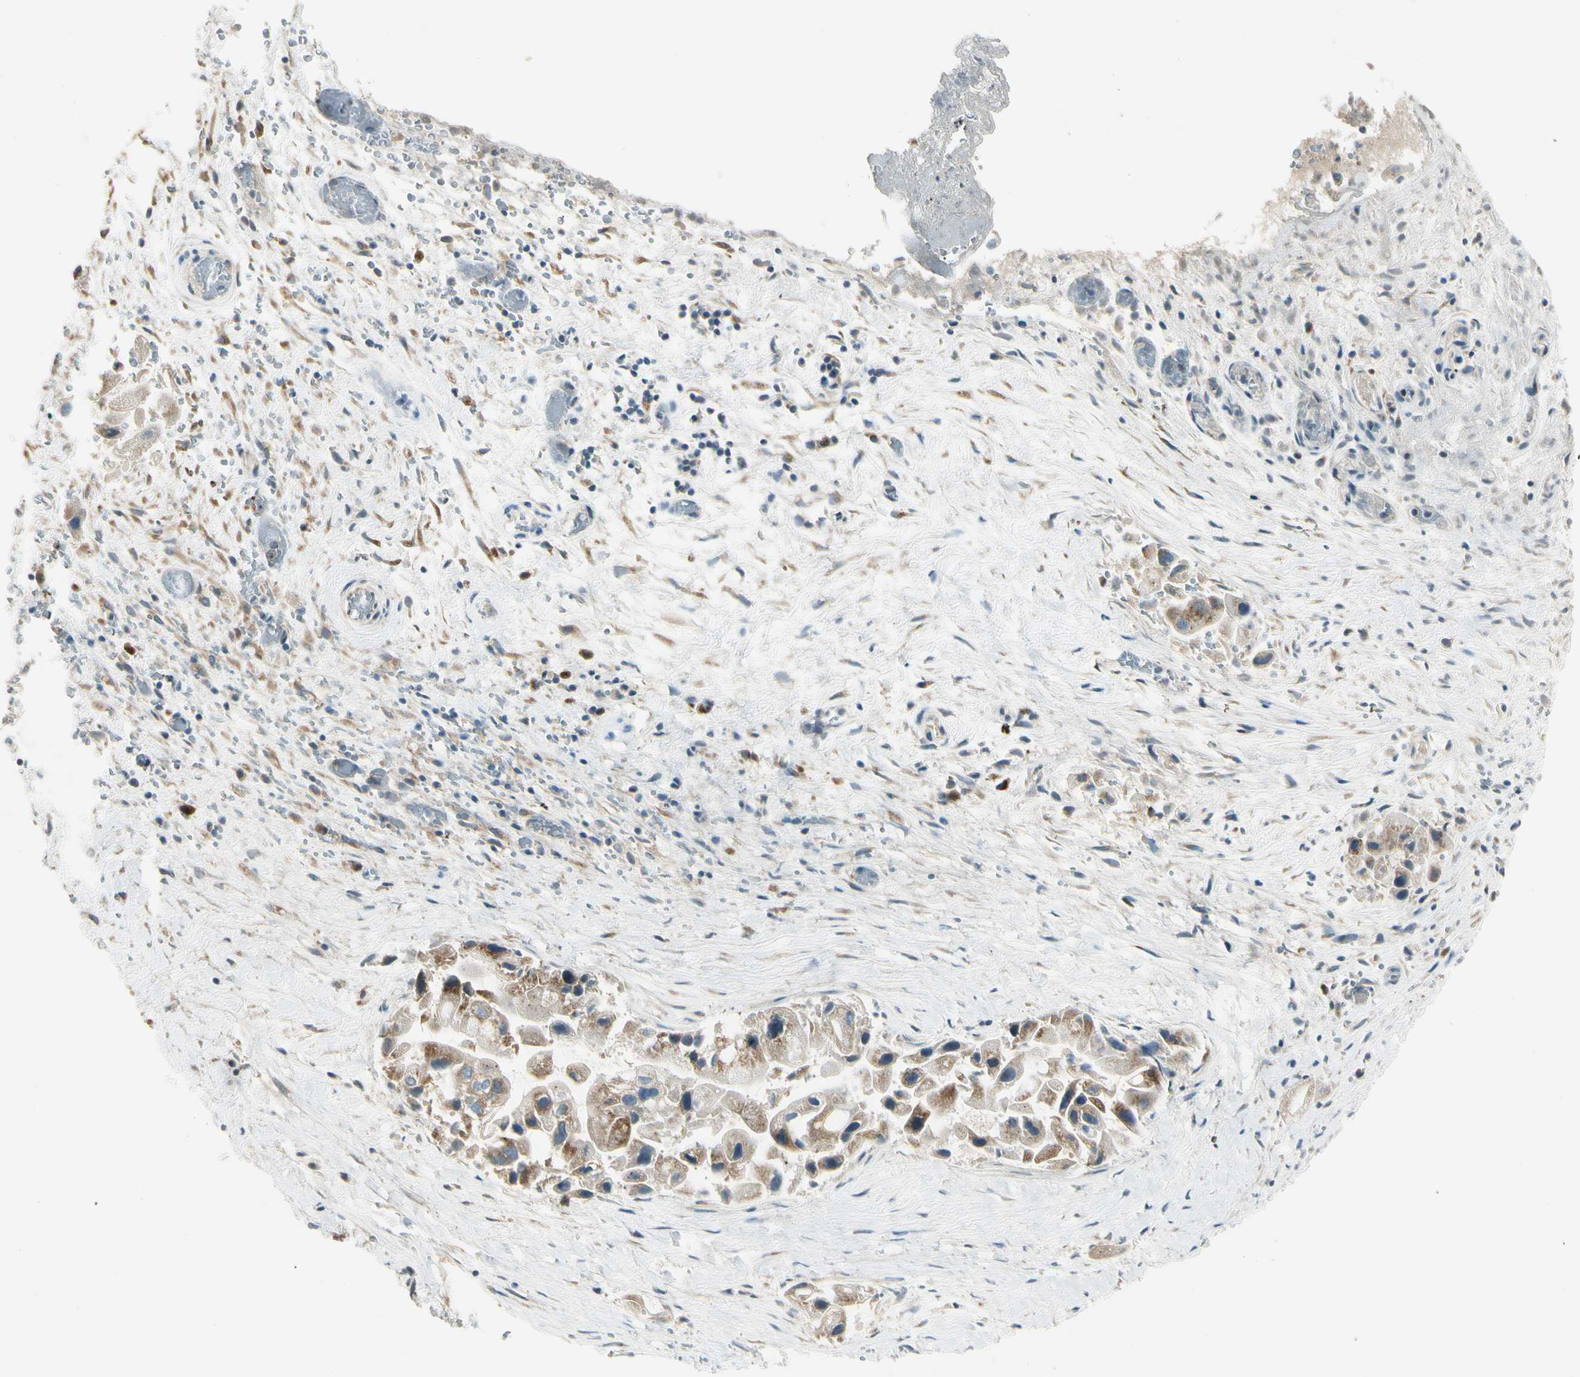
{"staining": {"intensity": "moderate", "quantity": ">75%", "location": "cytoplasmic/membranous"}, "tissue": "liver cancer", "cell_type": "Tumor cells", "image_type": "cancer", "snomed": [{"axis": "morphology", "description": "Normal tissue, NOS"}, {"axis": "morphology", "description": "Cholangiocarcinoma"}, {"axis": "topography", "description": "Liver"}, {"axis": "topography", "description": "Peripheral nerve tissue"}], "caption": "High-magnification brightfield microscopy of cholangiocarcinoma (liver) stained with DAB (3,3'-diaminobenzidine) (brown) and counterstained with hematoxylin (blue). tumor cells exhibit moderate cytoplasmic/membranous positivity is seen in about>75% of cells.", "gene": "MANSC1", "patient": {"sex": "male", "age": 50}}